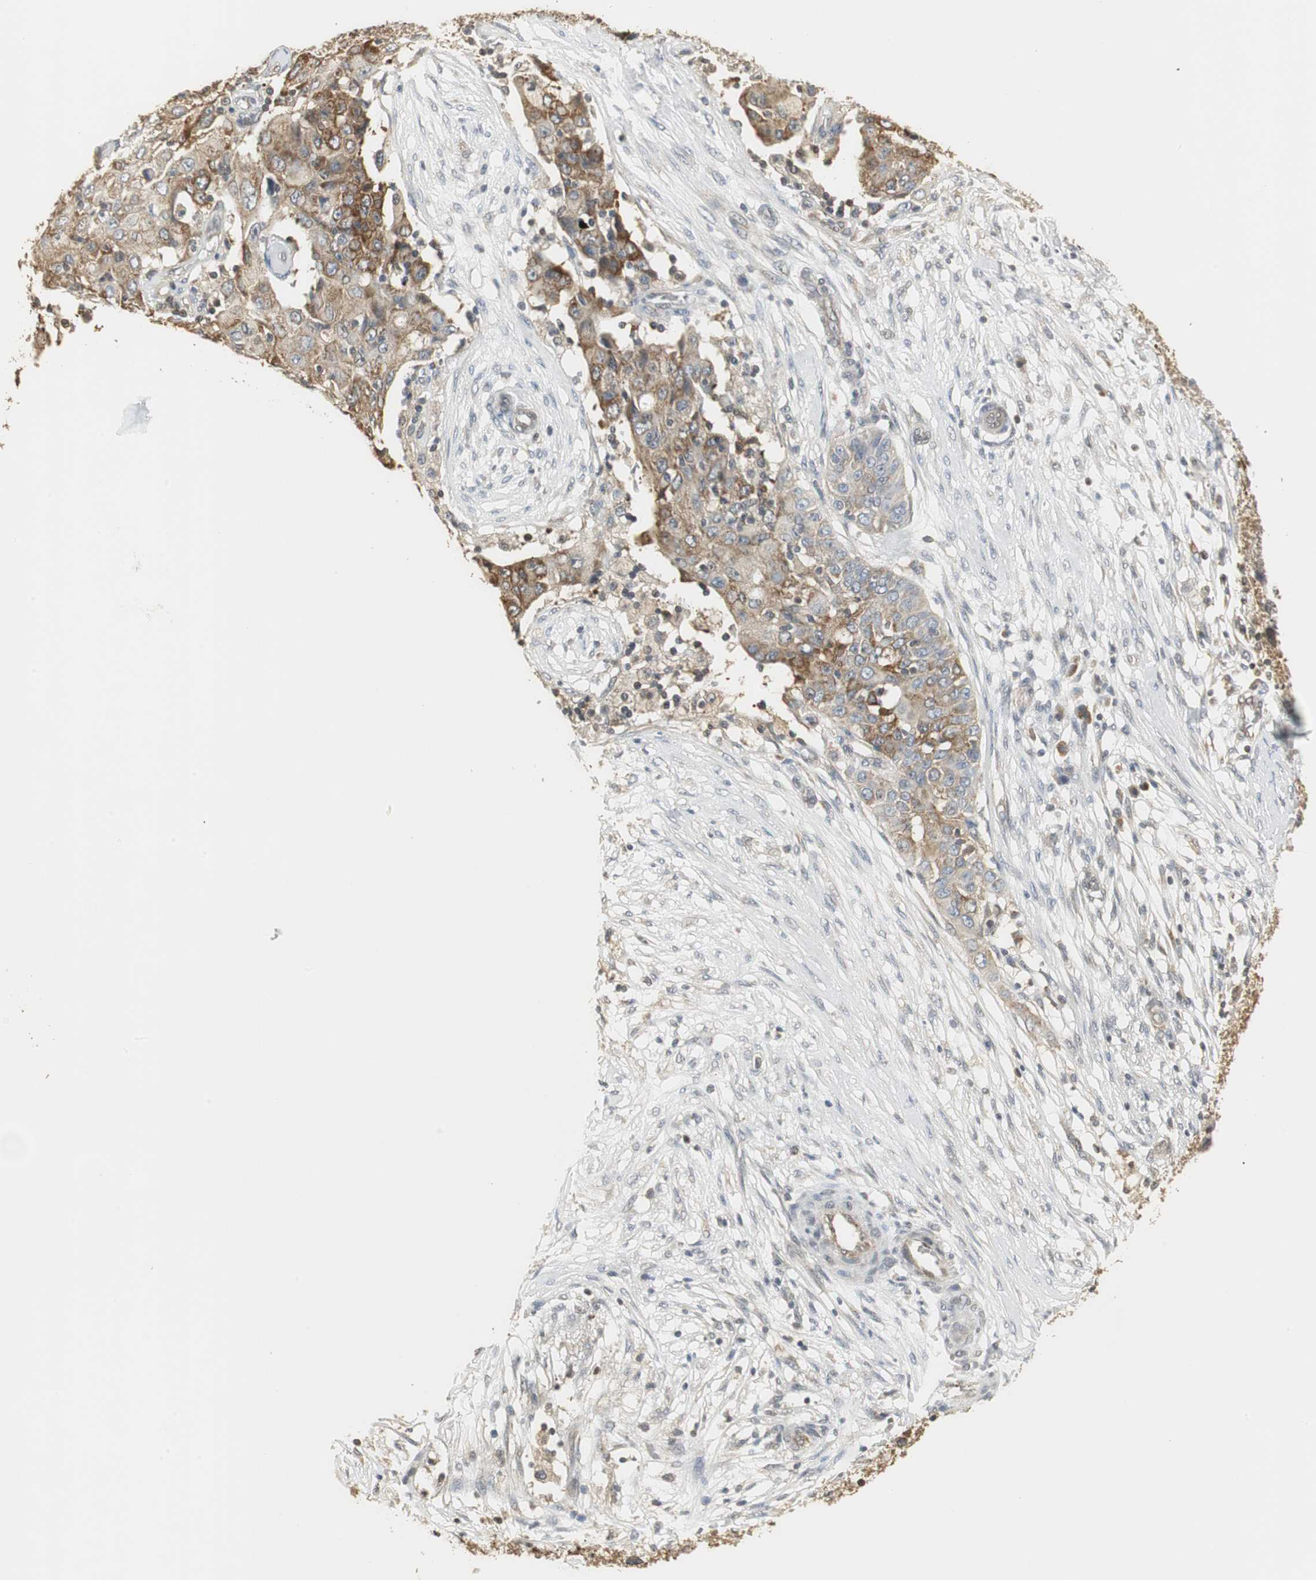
{"staining": {"intensity": "moderate", "quantity": ">75%", "location": "cytoplasmic/membranous"}, "tissue": "ovarian cancer", "cell_type": "Tumor cells", "image_type": "cancer", "snomed": [{"axis": "morphology", "description": "Carcinoma, endometroid"}, {"axis": "topography", "description": "Ovary"}], "caption": "A micrograph of ovarian cancer stained for a protein demonstrates moderate cytoplasmic/membranous brown staining in tumor cells.", "gene": "CCT5", "patient": {"sex": "female", "age": 42}}